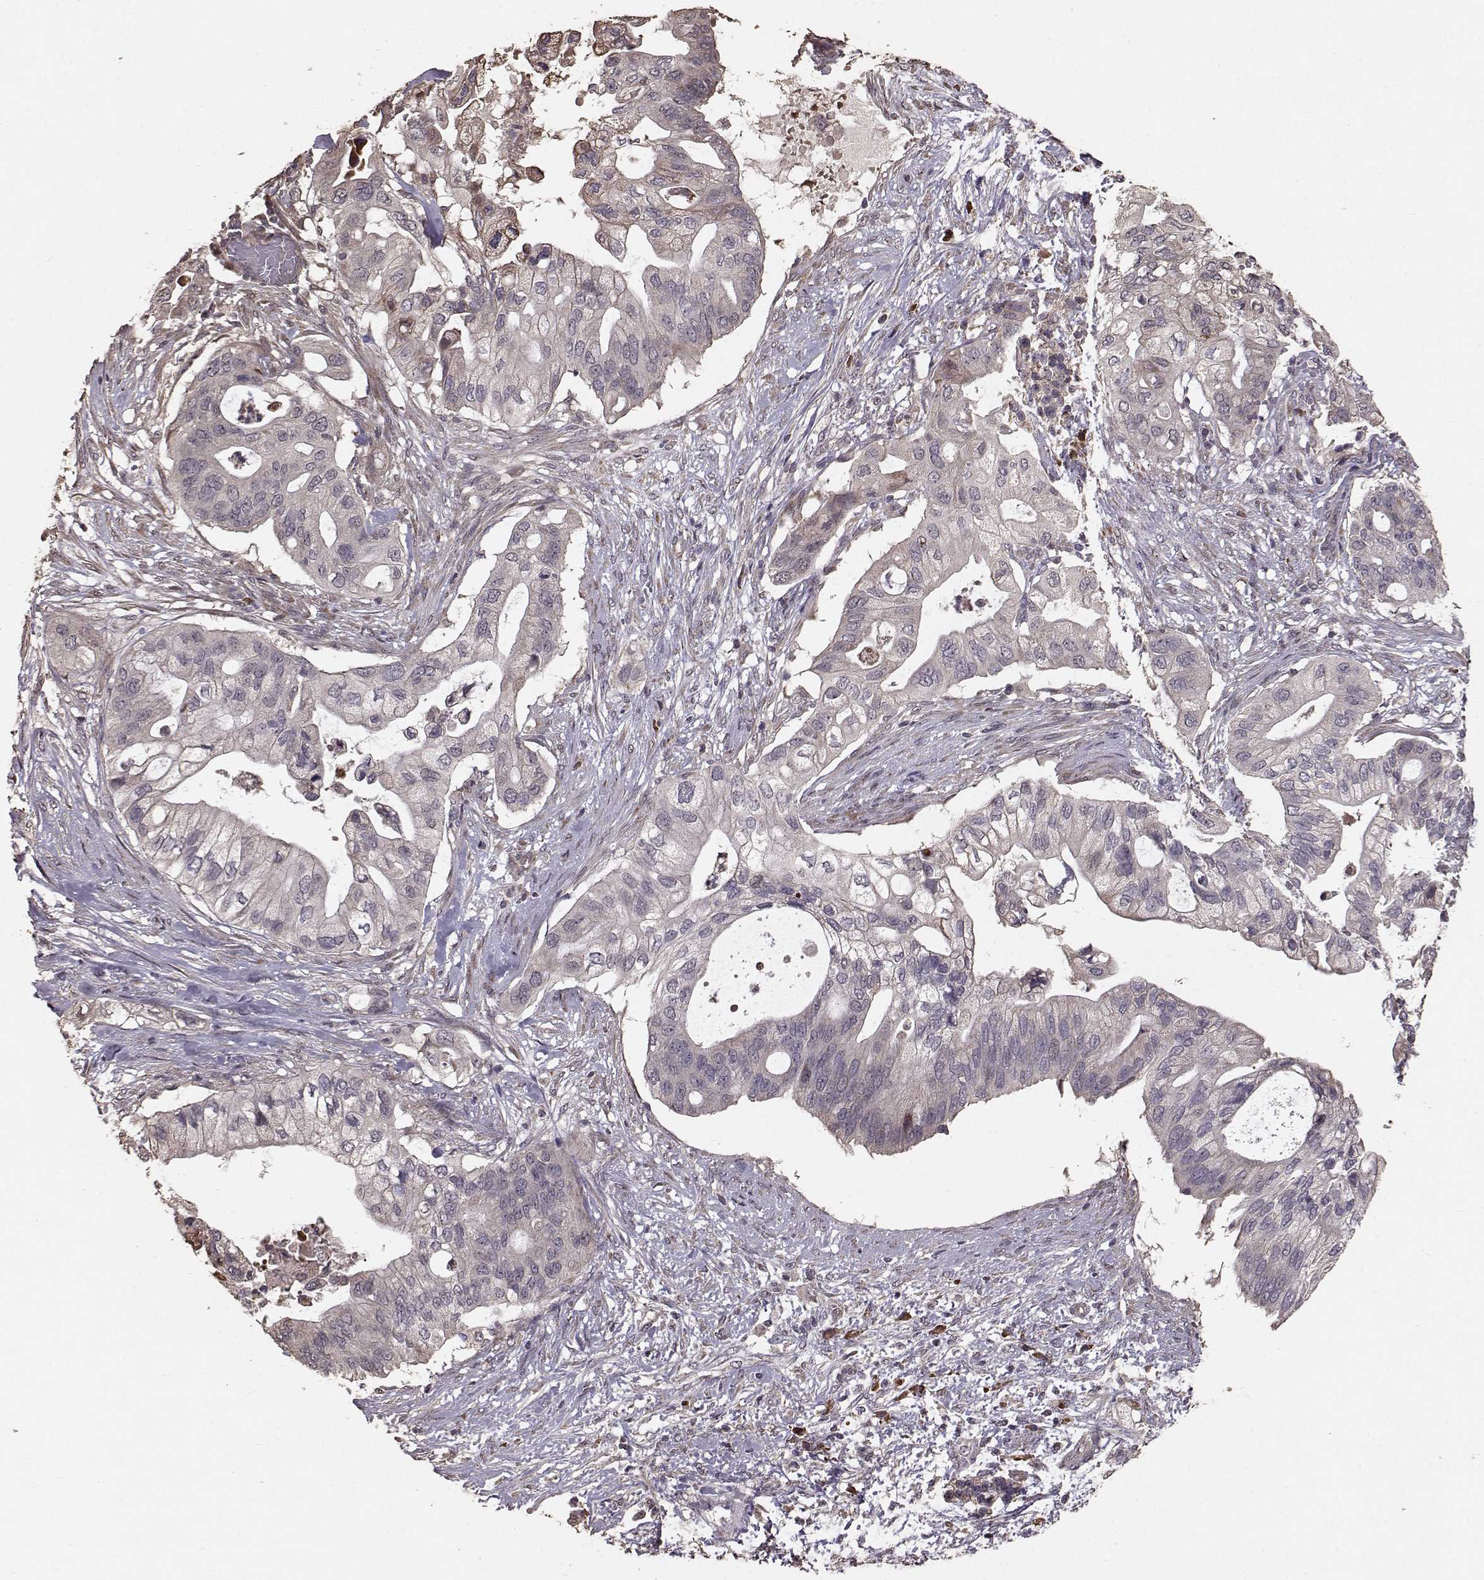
{"staining": {"intensity": "moderate", "quantity": "<25%", "location": "cytoplasmic/membranous"}, "tissue": "pancreatic cancer", "cell_type": "Tumor cells", "image_type": "cancer", "snomed": [{"axis": "morphology", "description": "Adenocarcinoma, NOS"}, {"axis": "topography", "description": "Pancreas"}], "caption": "Moderate cytoplasmic/membranous protein expression is appreciated in about <25% of tumor cells in pancreatic cancer (adenocarcinoma).", "gene": "USP15", "patient": {"sex": "female", "age": 72}}